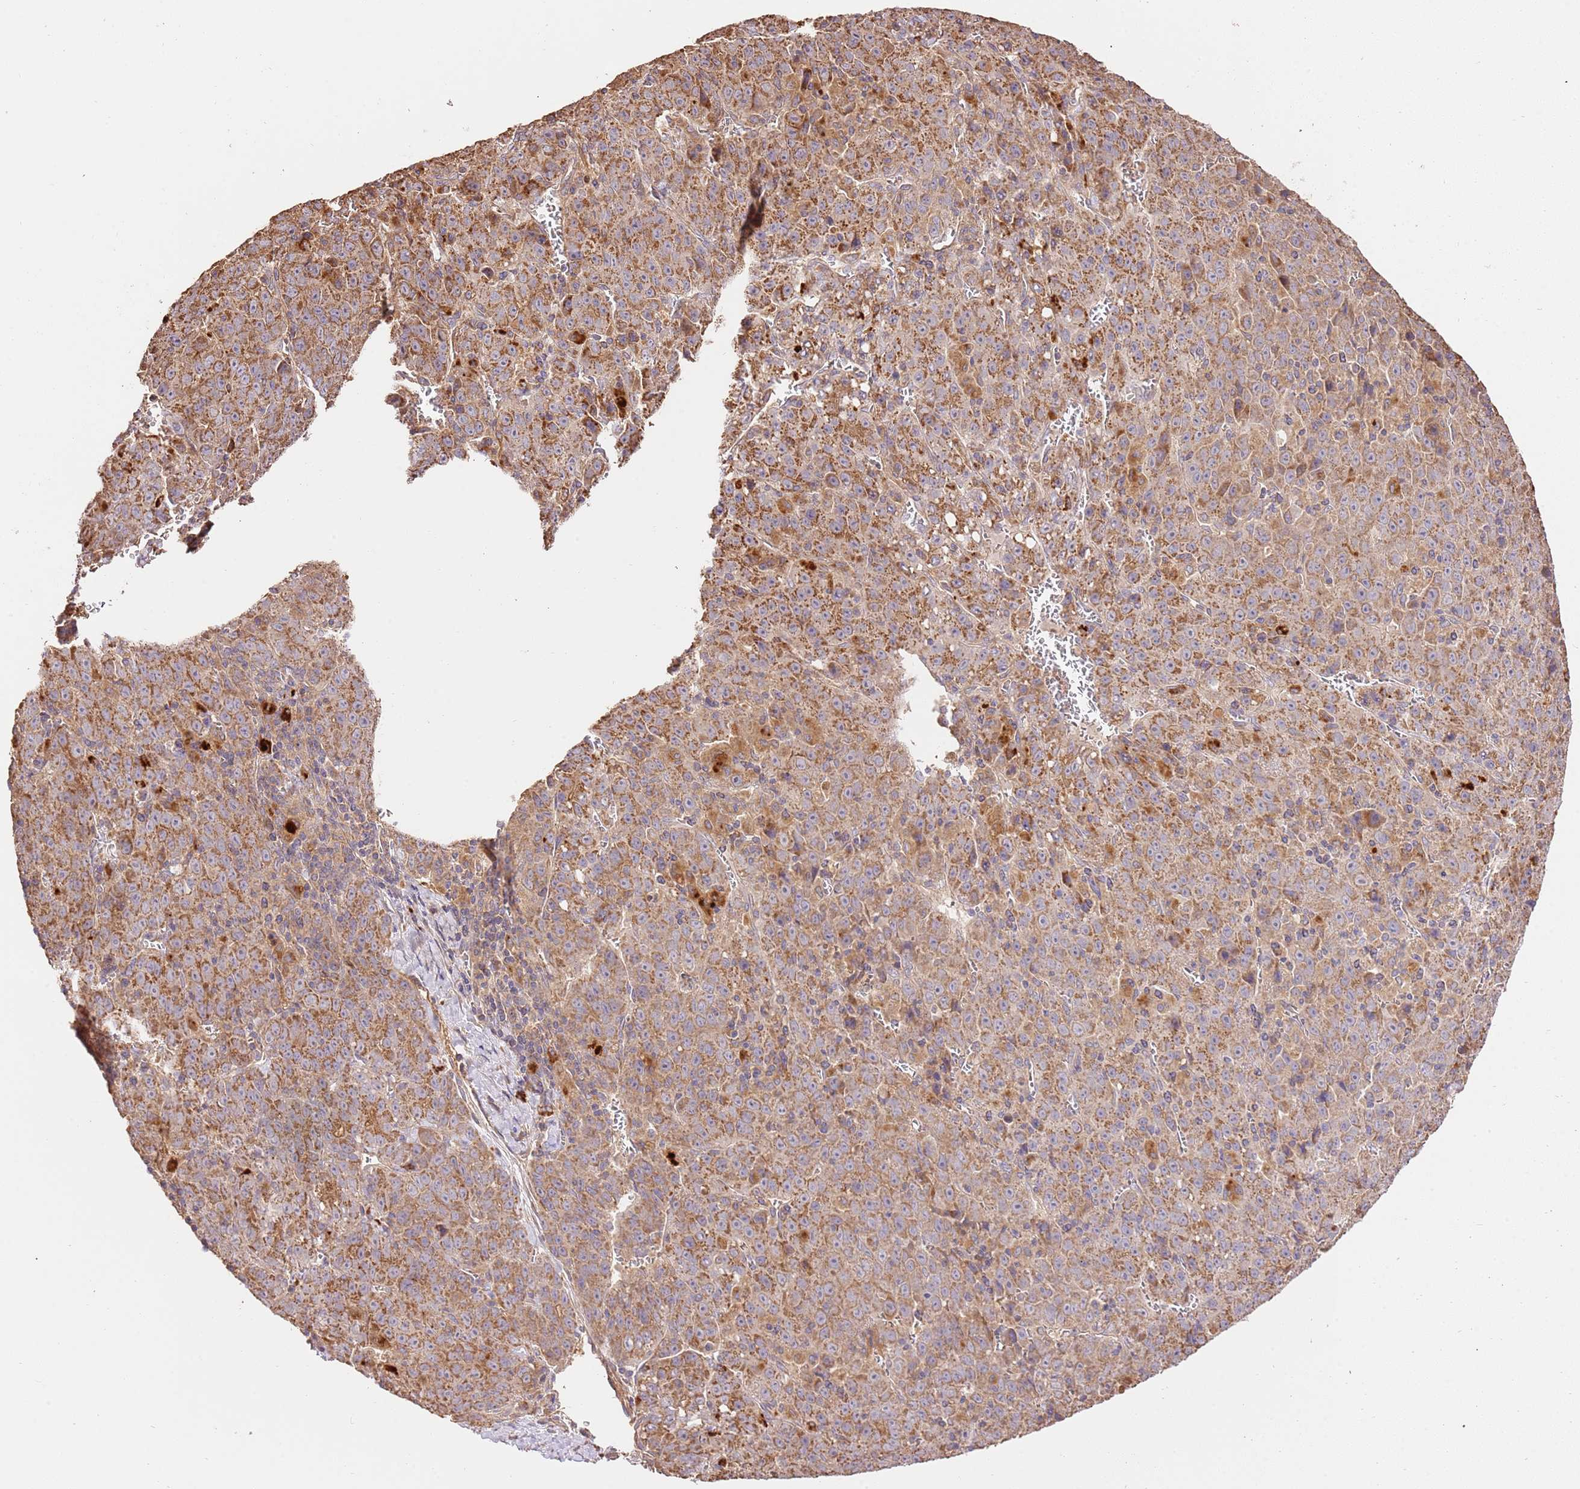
{"staining": {"intensity": "moderate", "quantity": ">75%", "location": "cytoplasmic/membranous"}, "tissue": "liver cancer", "cell_type": "Tumor cells", "image_type": "cancer", "snomed": [{"axis": "morphology", "description": "Carcinoma, Hepatocellular, NOS"}, {"axis": "topography", "description": "Liver"}], "caption": "Immunohistochemistry (IHC) staining of liver cancer (hepatocellular carcinoma), which exhibits medium levels of moderate cytoplasmic/membranous positivity in about >75% of tumor cells indicating moderate cytoplasmic/membranous protein positivity. The staining was performed using DAB (3,3'-diaminobenzidine) (brown) for protein detection and nuclei were counterstained in hematoxylin (blue).", "gene": "CEP55", "patient": {"sex": "female", "age": 53}}